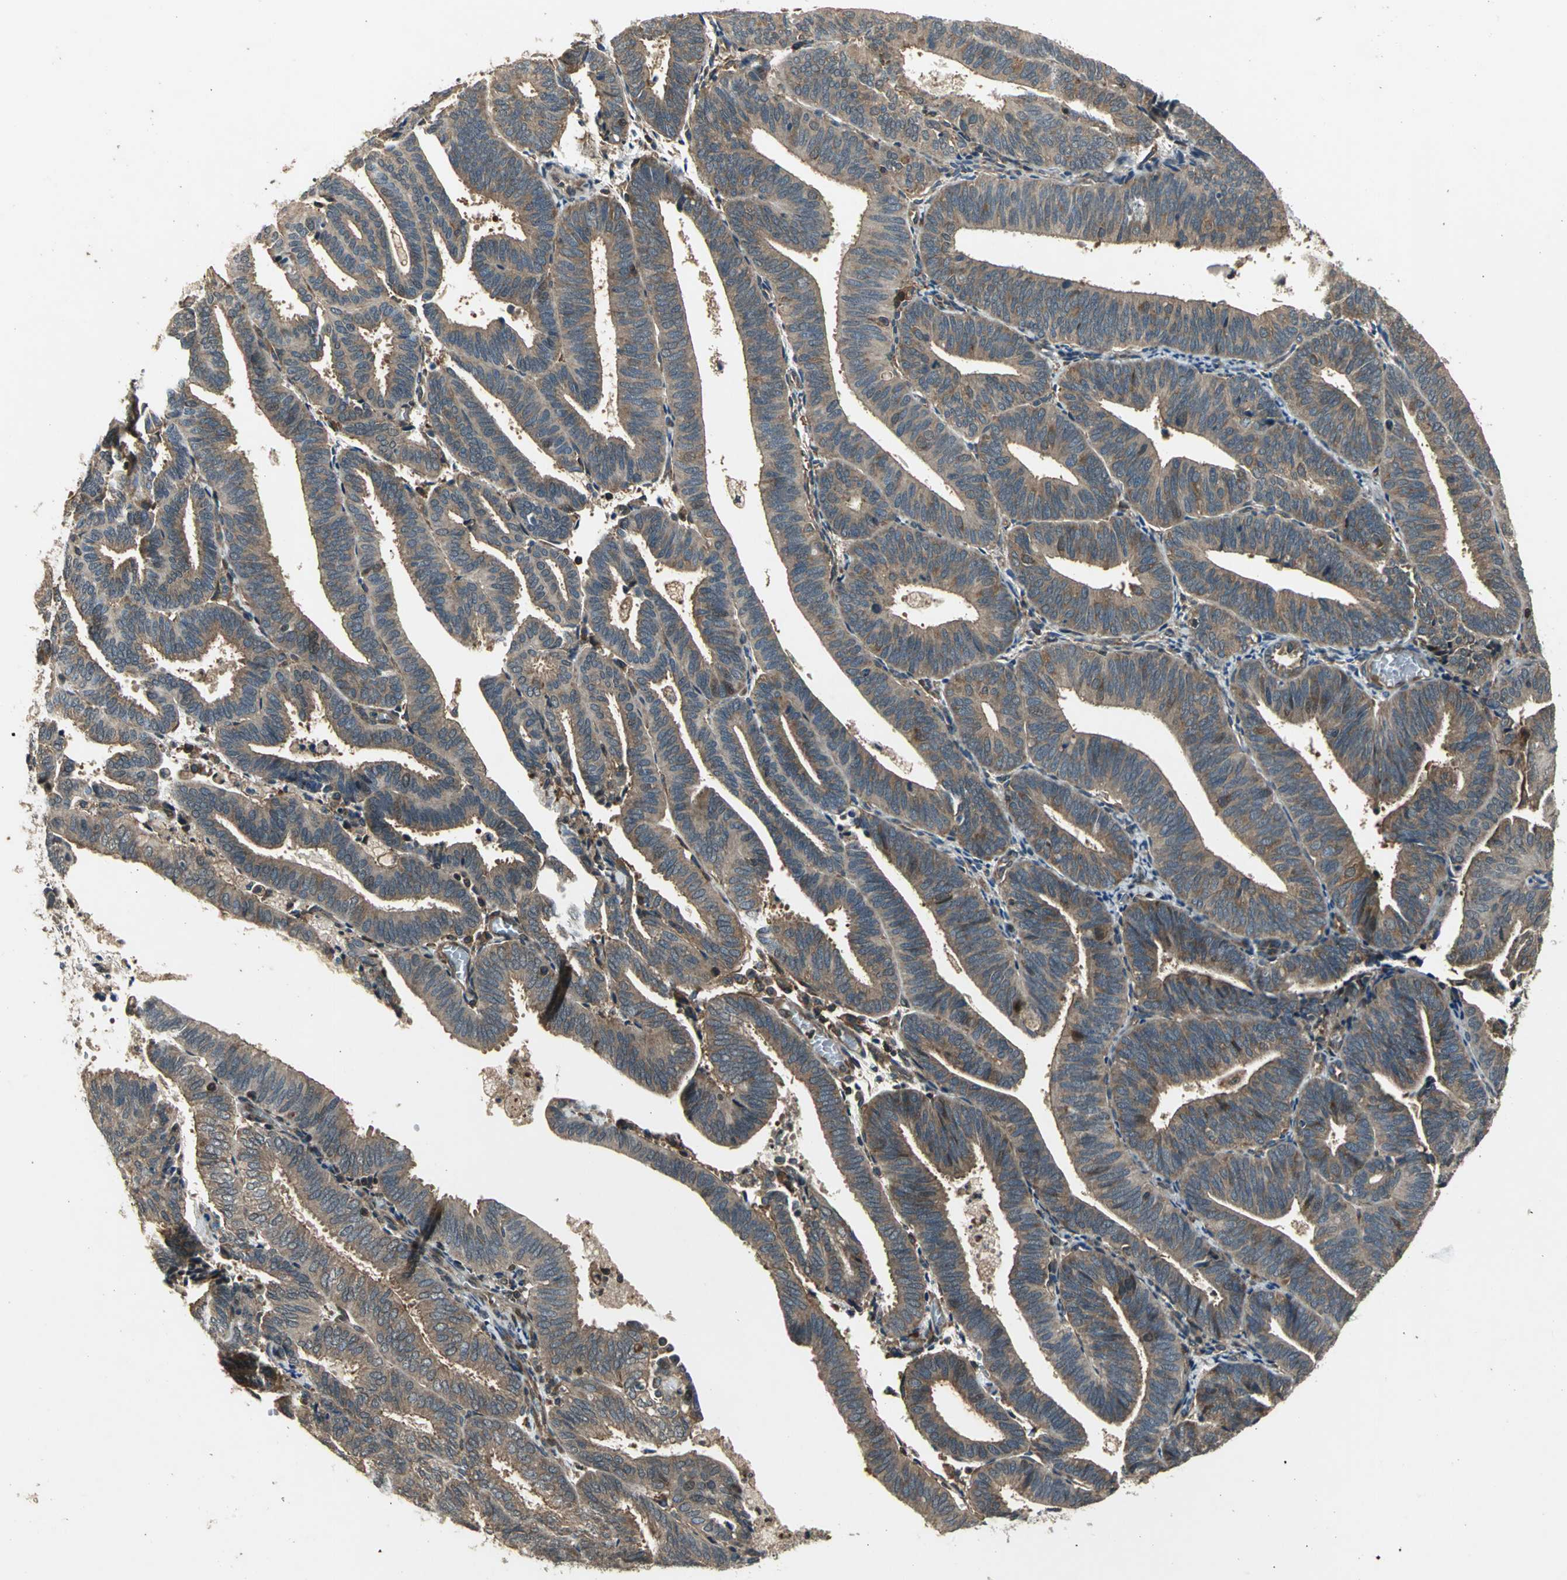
{"staining": {"intensity": "moderate", "quantity": ">75%", "location": "cytoplasmic/membranous"}, "tissue": "endometrial cancer", "cell_type": "Tumor cells", "image_type": "cancer", "snomed": [{"axis": "morphology", "description": "Adenocarcinoma, NOS"}, {"axis": "topography", "description": "Uterus"}], "caption": "DAB (3,3'-diaminobenzidine) immunohistochemical staining of endometrial adenocarcinoma demonstrates moderate cytoplasmic/membranous protein expression in approximately >75% of tumor cells. The staining was performed using DAB (3,3'-diaminobenzidine) to visualize the protein expression in brown, while the nuclei were stained in blue with hematoxylin (Magnification: 20x).", "gene": "EIF2B2", "patient": {"sex": "female", "age": 60}}